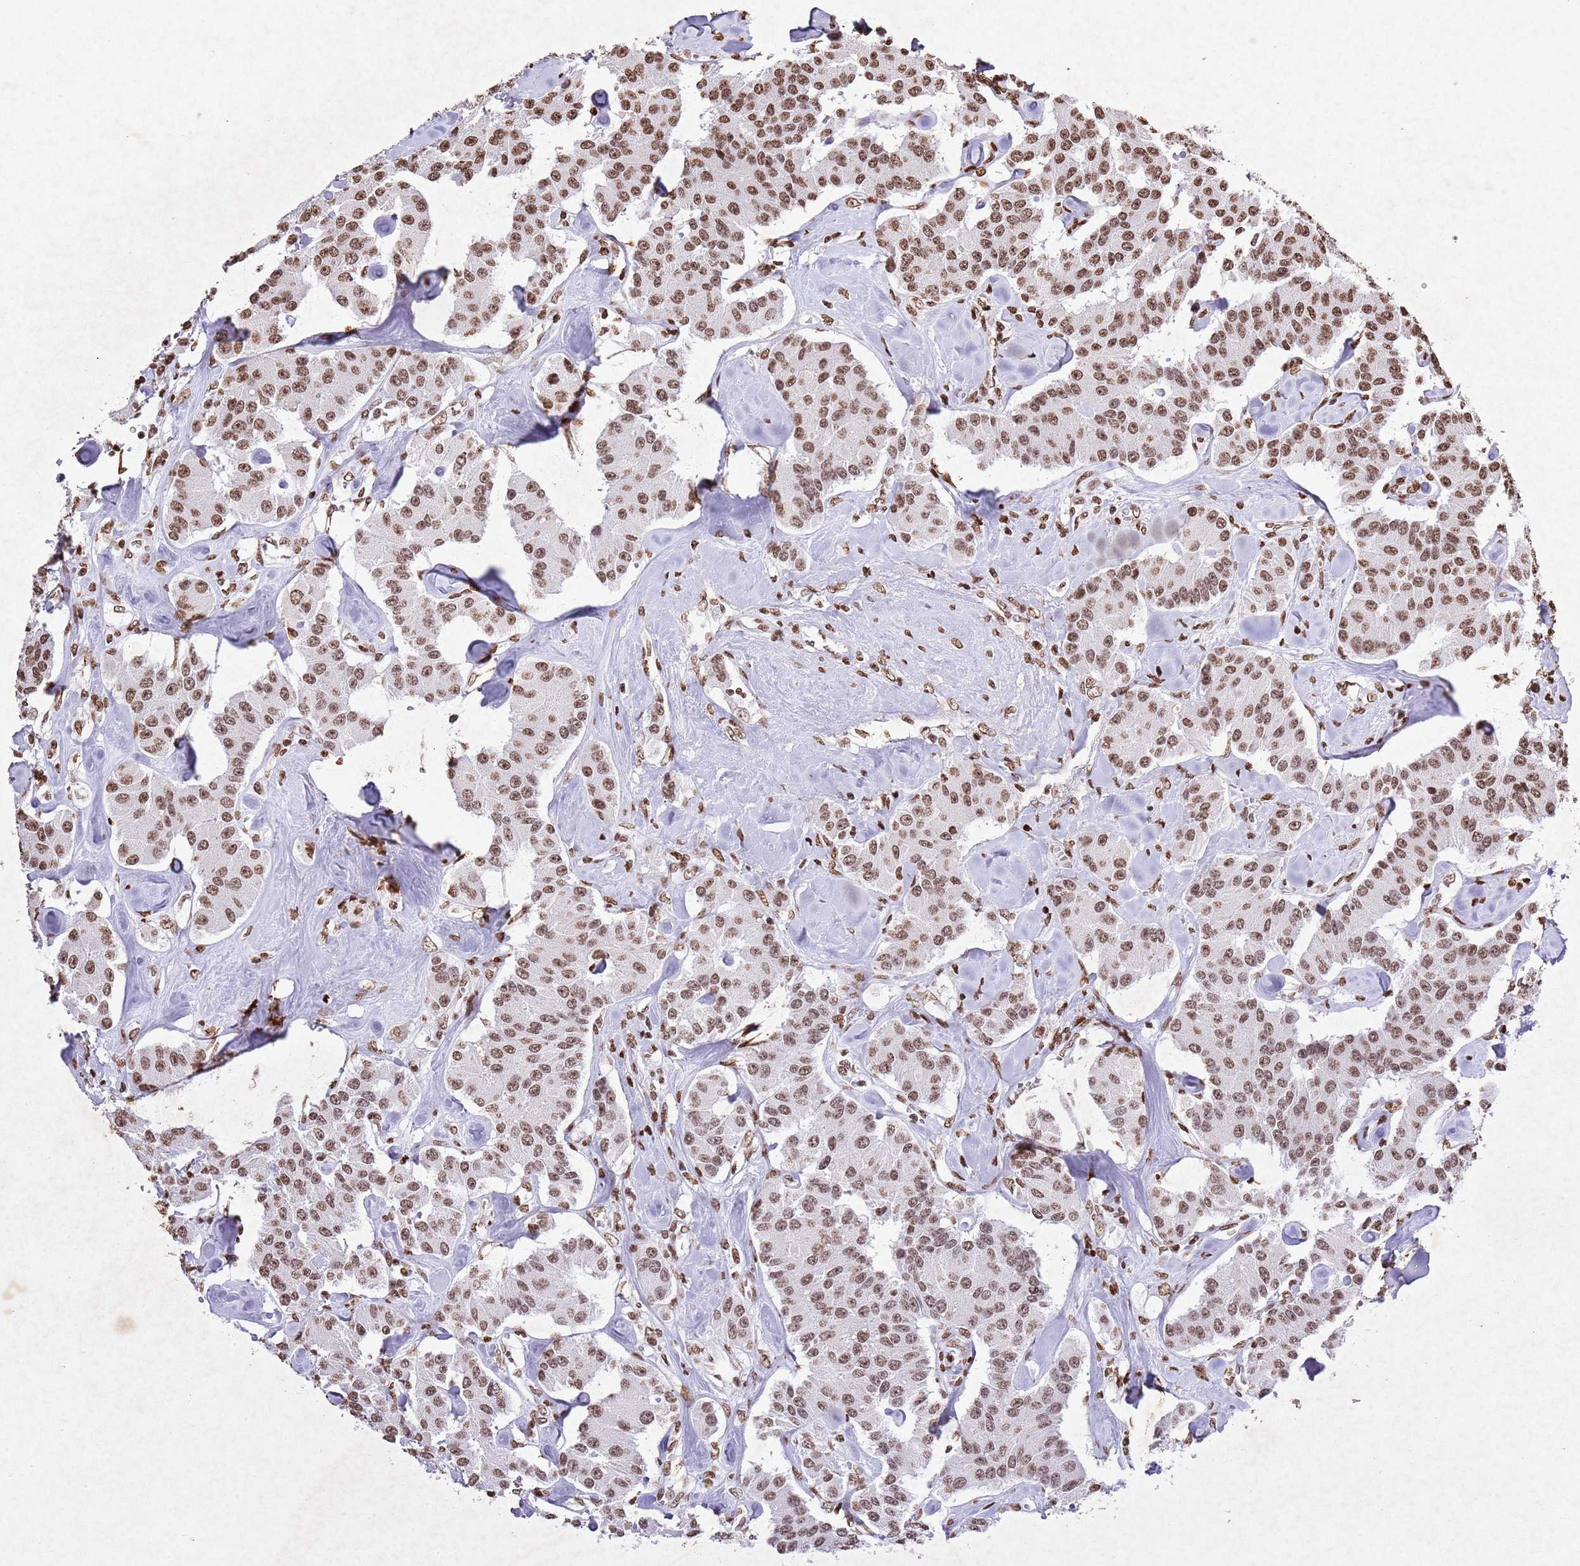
{"staining": {"intensity": "moderate", "quantity": ">75%", "location": "nuclear"}, "tissue": "carcinoid", "cell_type": "Tumor cells", "image_type": "cancer", "snomed": [{"axis": "morphology", "description": "Carcinoid, malignant, NOS"}, {"axis": "topography", "description": "Pancreas"}], "caption": "Immunohistochemical staining of carcinoid exhibits moderate nuclear protein expression in about >75% of tumor cells. The protein is shown in brown color, while the nuclei are stained blue.", "gene": "BMAL1", "patient": {"sex": "male", "age": 41}}